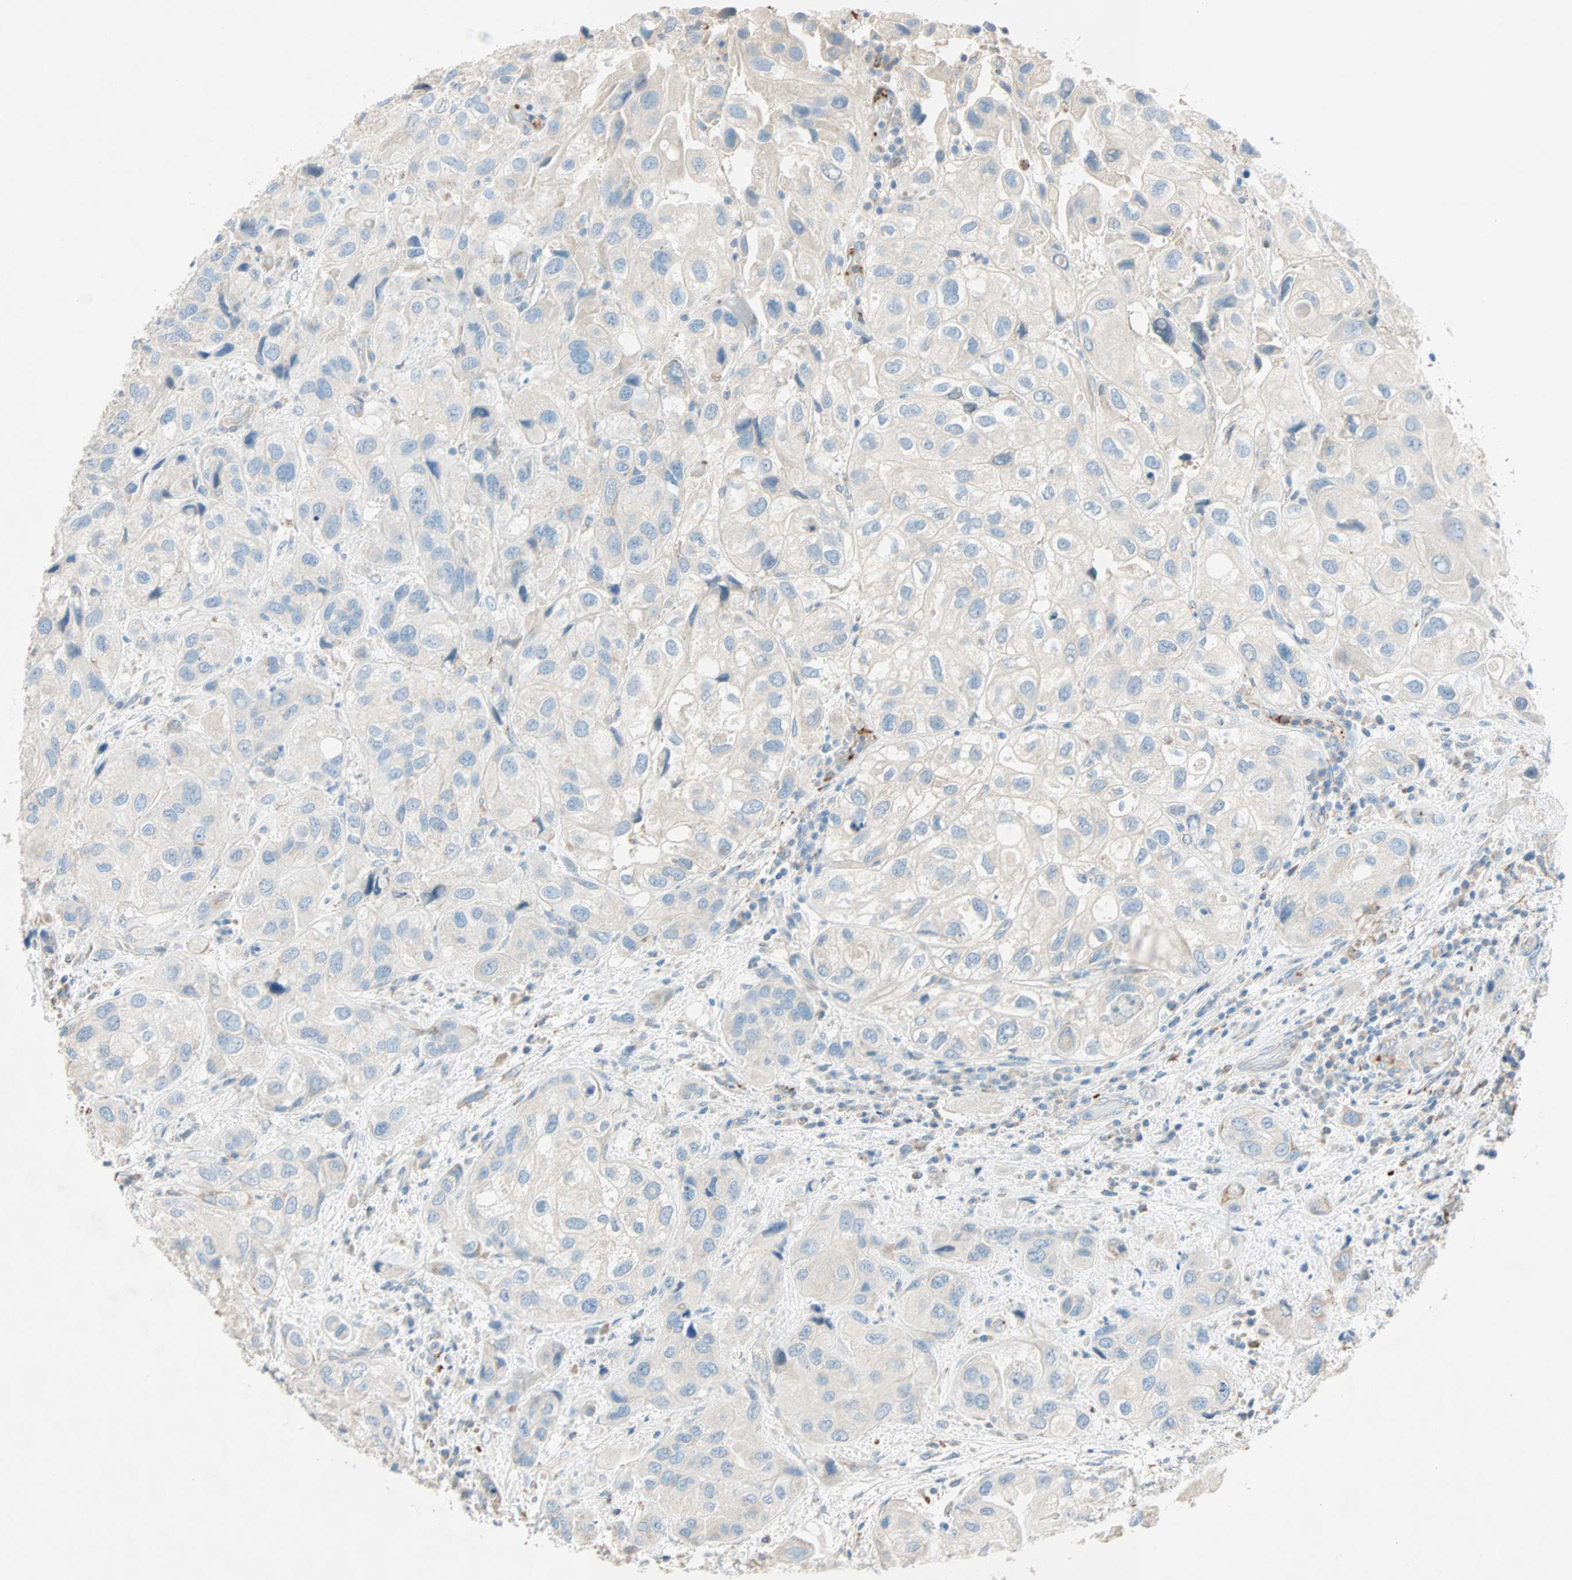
{"staining": {"intensity": "weak", "quantity": ">75%", "location": "cytoplasmic/membranous"}, "tissue": "urothelial cancer", "cell_type": "Tumor cells", "image_type": "cancer", "snomed": [{"axis": "morphology", "description": "Urothelial carcinoma, High grade"}, {"axis": "topography", "description": "Urinary bladder"}], "caption": "Immunohistochemical staining of urothelial carcinoma (high-grade) demonstrates low levels of weak cytoplasmic/membranous expression in approximately >75% of tumor cells.", "gene": "LY6G6F", "patient": {"sex": "female", "age": 64}}